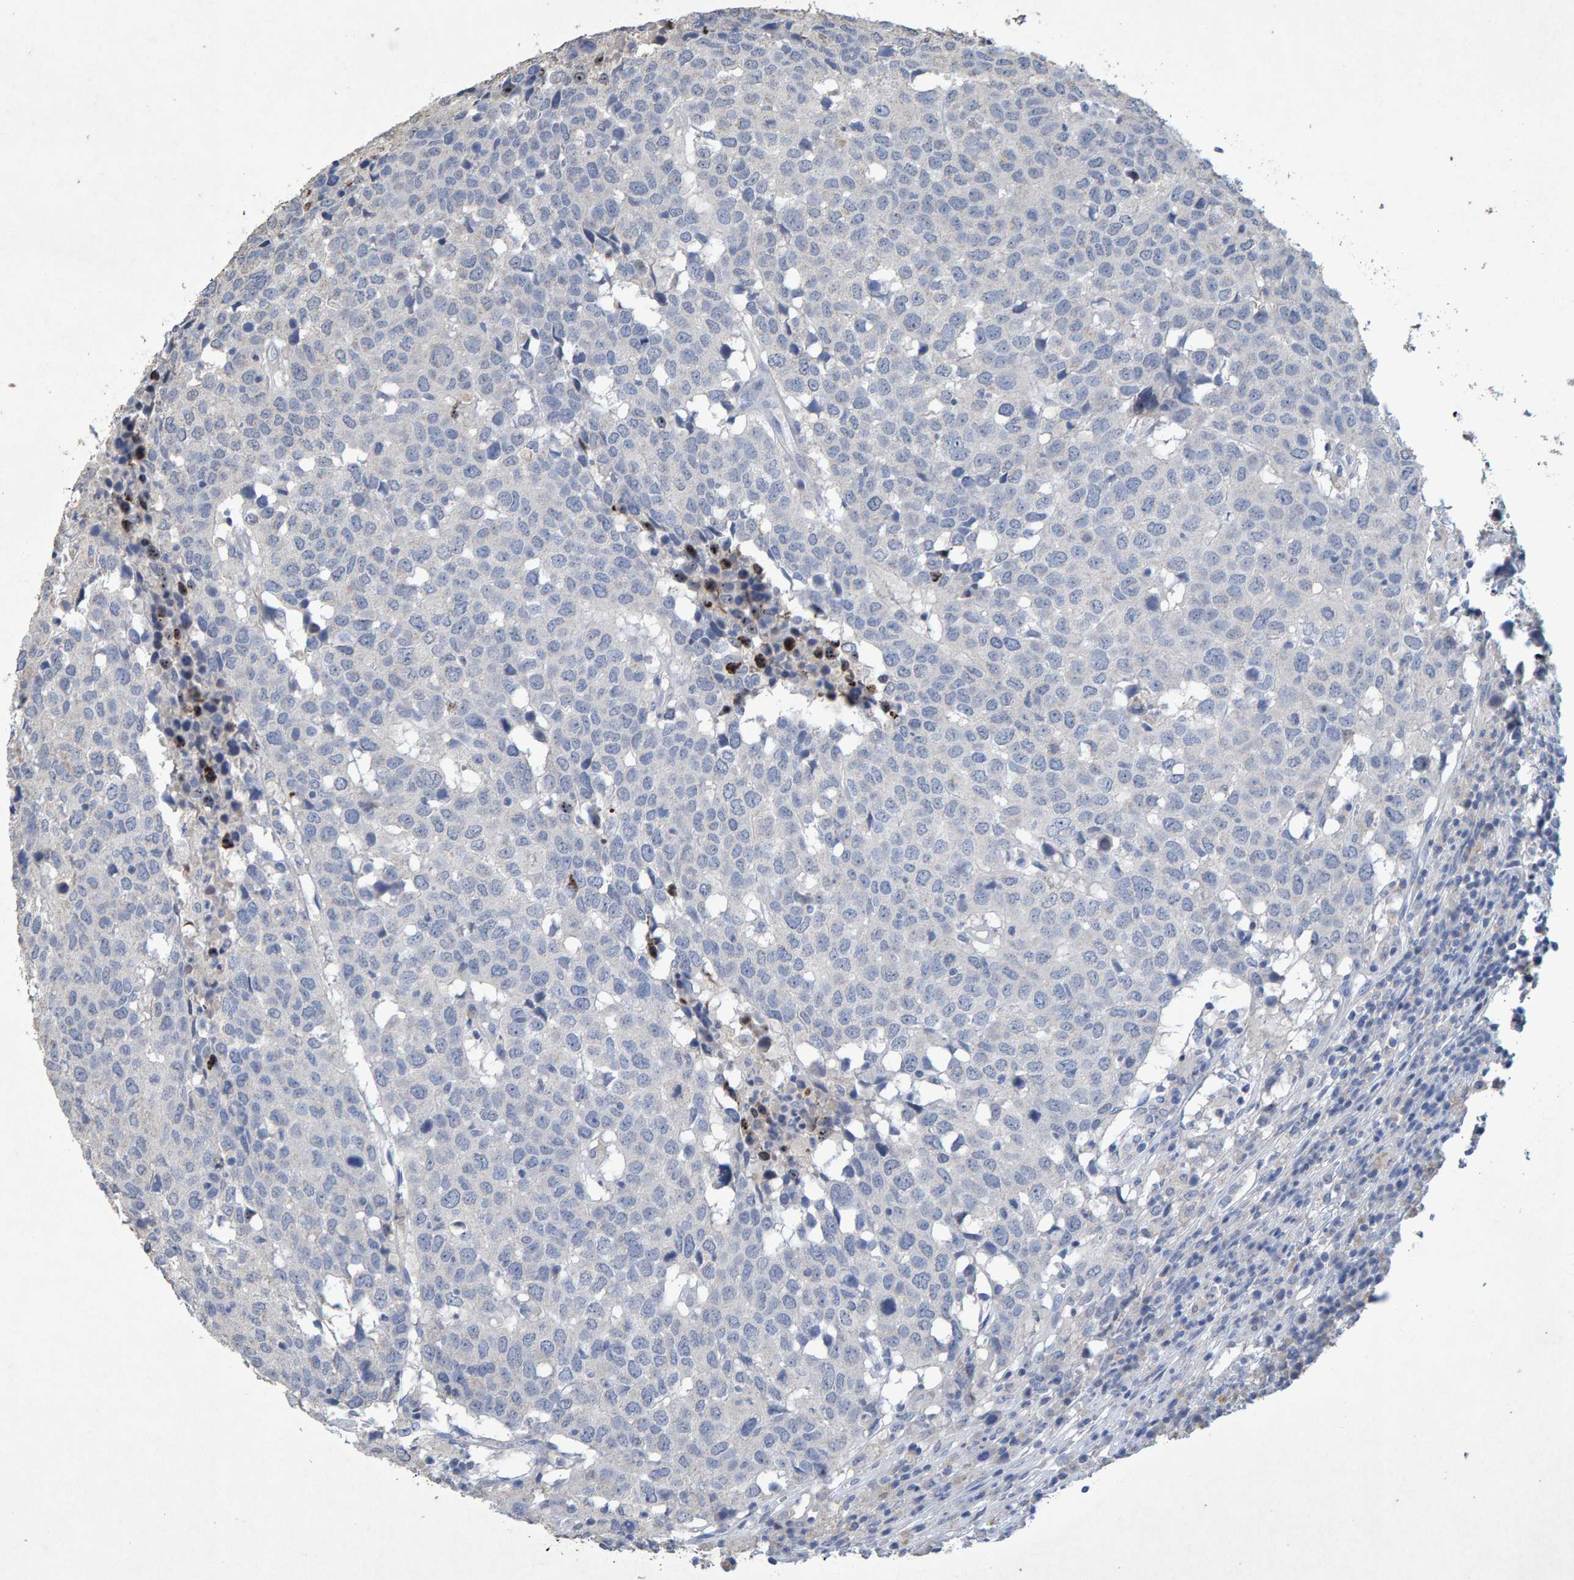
{"staining": {"intensity": "negative", "quantity": "none", "location": "none"}, "tissue": "head and neck cancer", "cell_type": "Tumor cells", "image_type": "cancer", "snomed": [{"axis": "morphology", "description": "Squamous cell carcinoma, NOS"}, {"axis": "topography", "description": "Head-Neck"}], "caption": "DAB immunohistochemical staining of human head and neck cancer demonstrates no significant expression in tumor cells.", "gene": "CTH", "patient": {"sex": "male", "age": 66}}